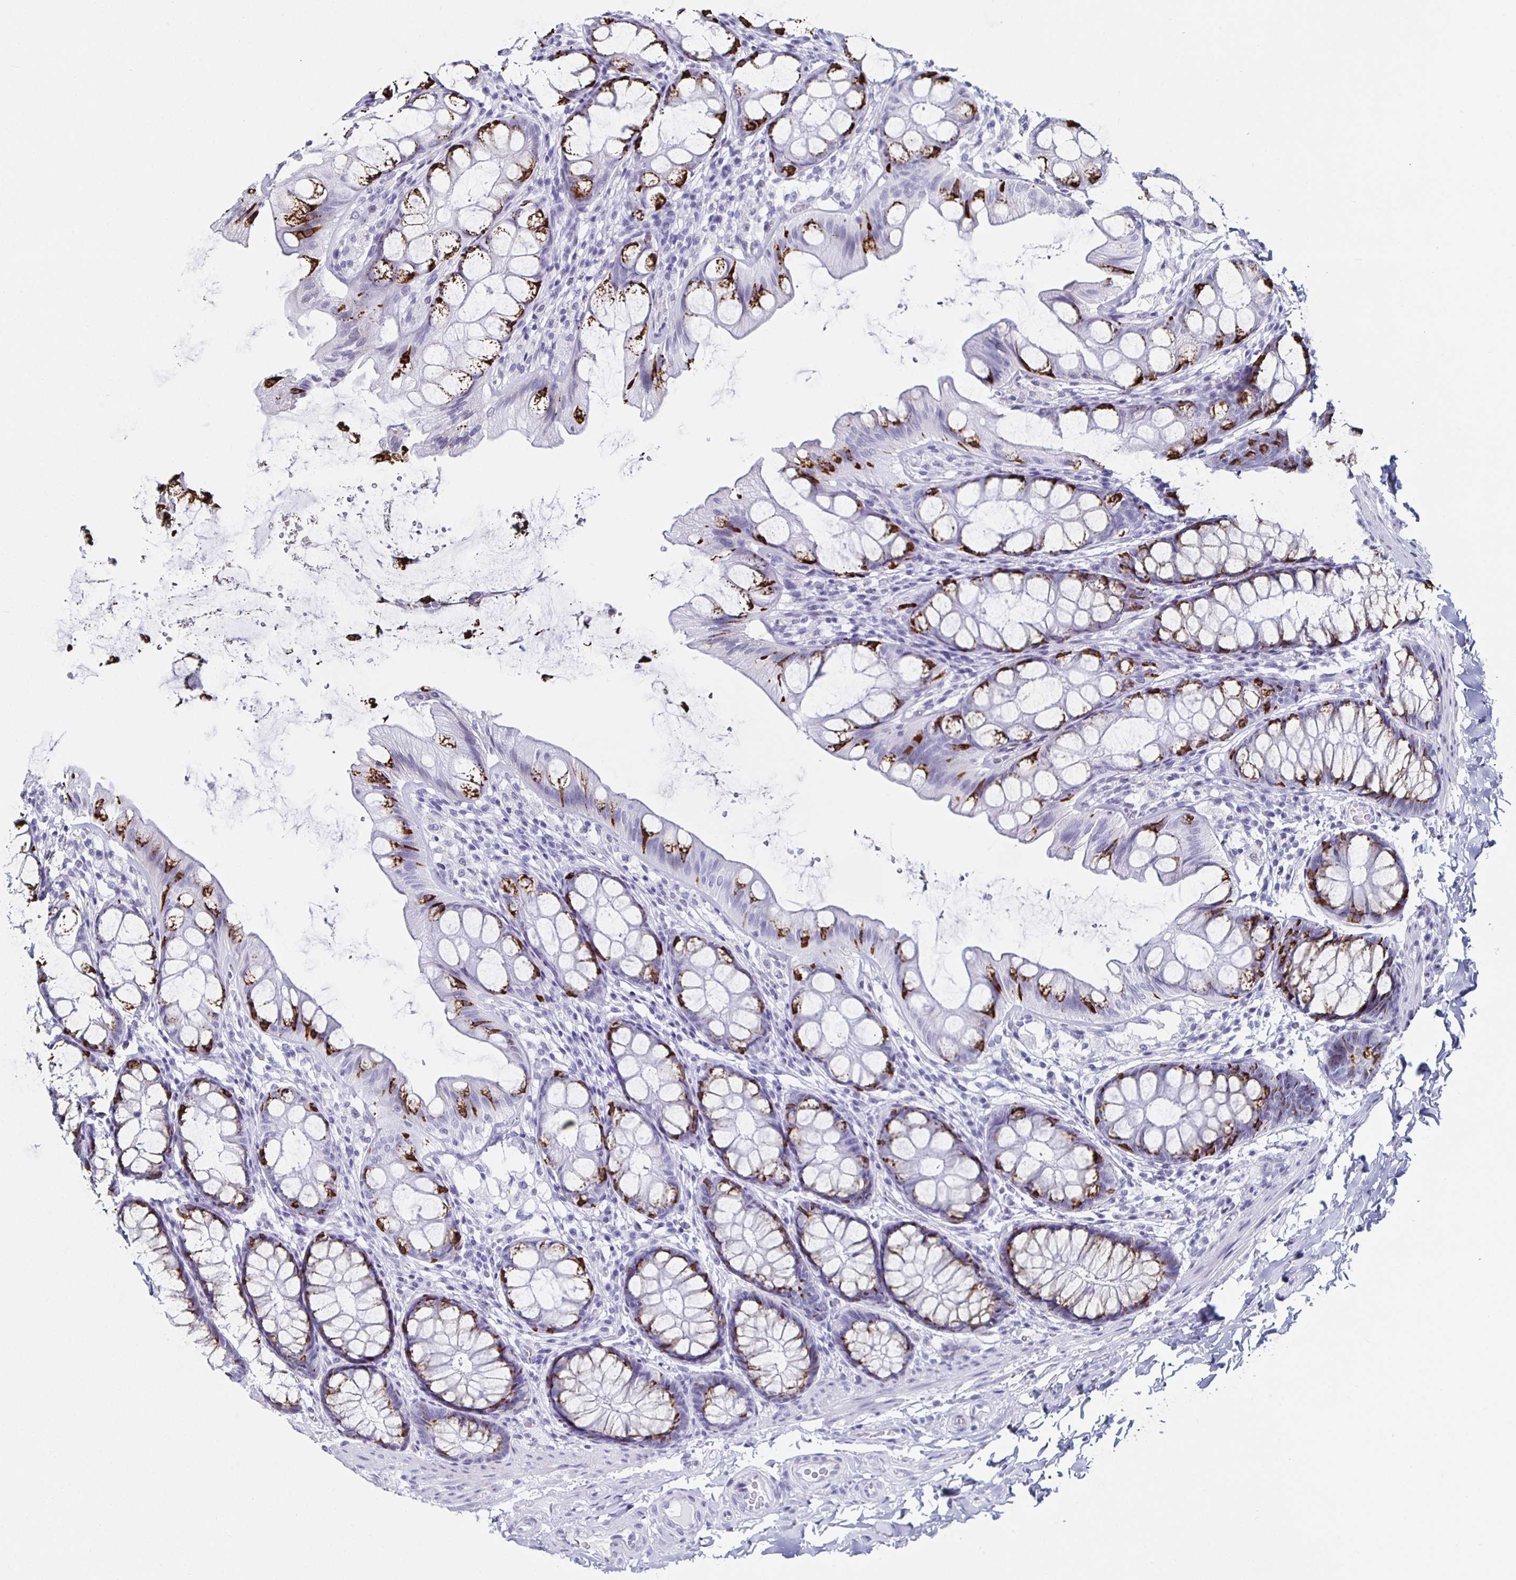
{"staining": {"intensity": "negative", "quantity": "none", "location": "none"}, "tissue": "colon", "cell_type": "Endothelial cells", "image_type": "normal", "snomed": [{"axis": "morphology", "description": "Normal tissue, NOS"}, {"axis": "topography", "description": "Colon"}], "caption": "Immunohistochemical staining of normal human colon demonstrates no significant staining in endothelial cells.", "gene": "KRT4", "patient": {"sex": "male", "age": 47}}